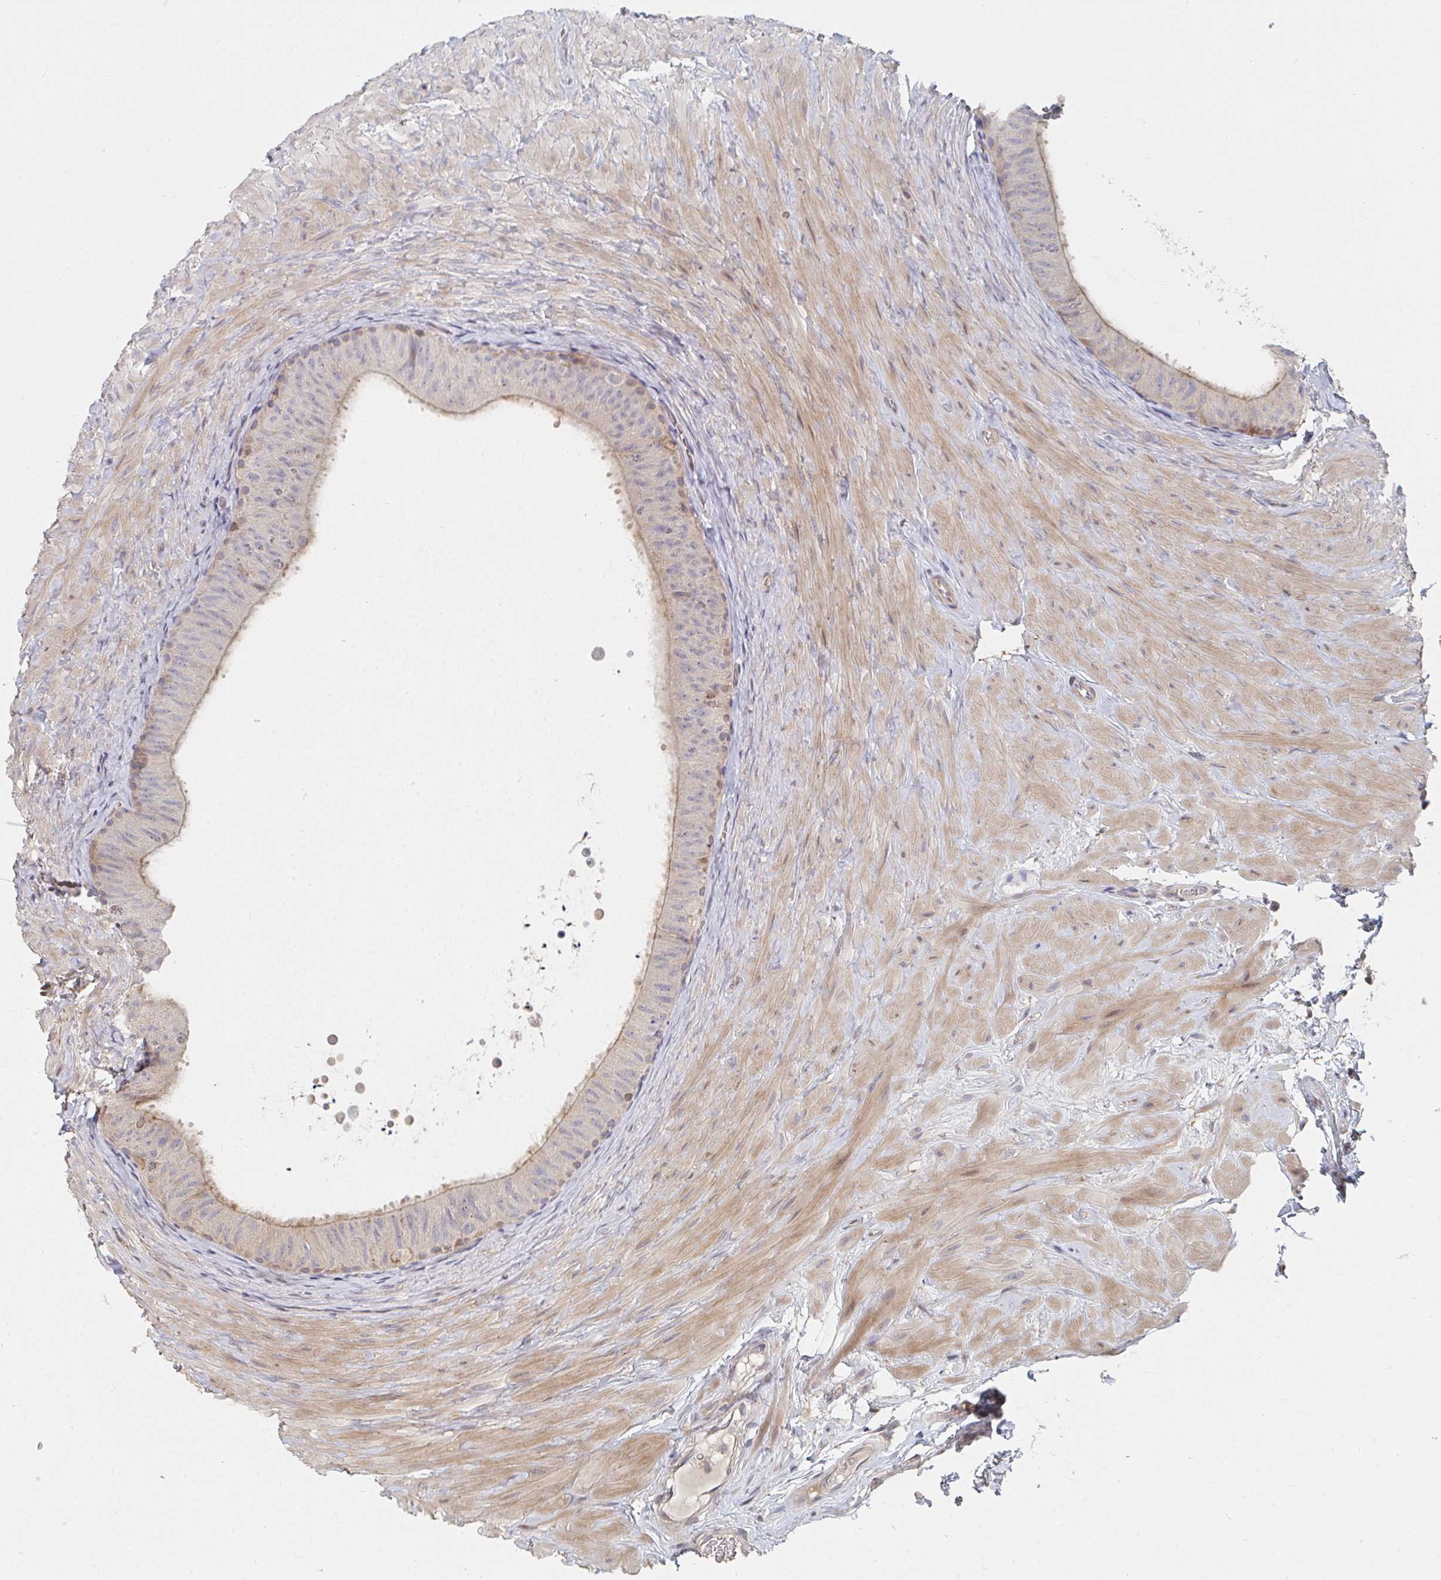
{"staining": {"intensity": "weak", "quantity": "25%-75%", "location": "cytoplasmic/membranous"}, "tissue": "epididymis", "cell_type": "Glandular cells", "image_type": "normal", "snomed": [{"axis": "morphology", "description": "Normal tissue, NOS"}, {"axis": "topography", "description": "Epididymis, spermatic cord, NOS"}, {"axis": "topography", "description": "Epididymis"}], "caption": "This photomicrograph displays immunohistochemistry staining of unremarkable human epididymis, with low weak cytoplasmic/membranous expression in approximately 25%-75% of glandular cells.", "gene": "PTEN", "patient": {"sex": "male", "age": 31}}